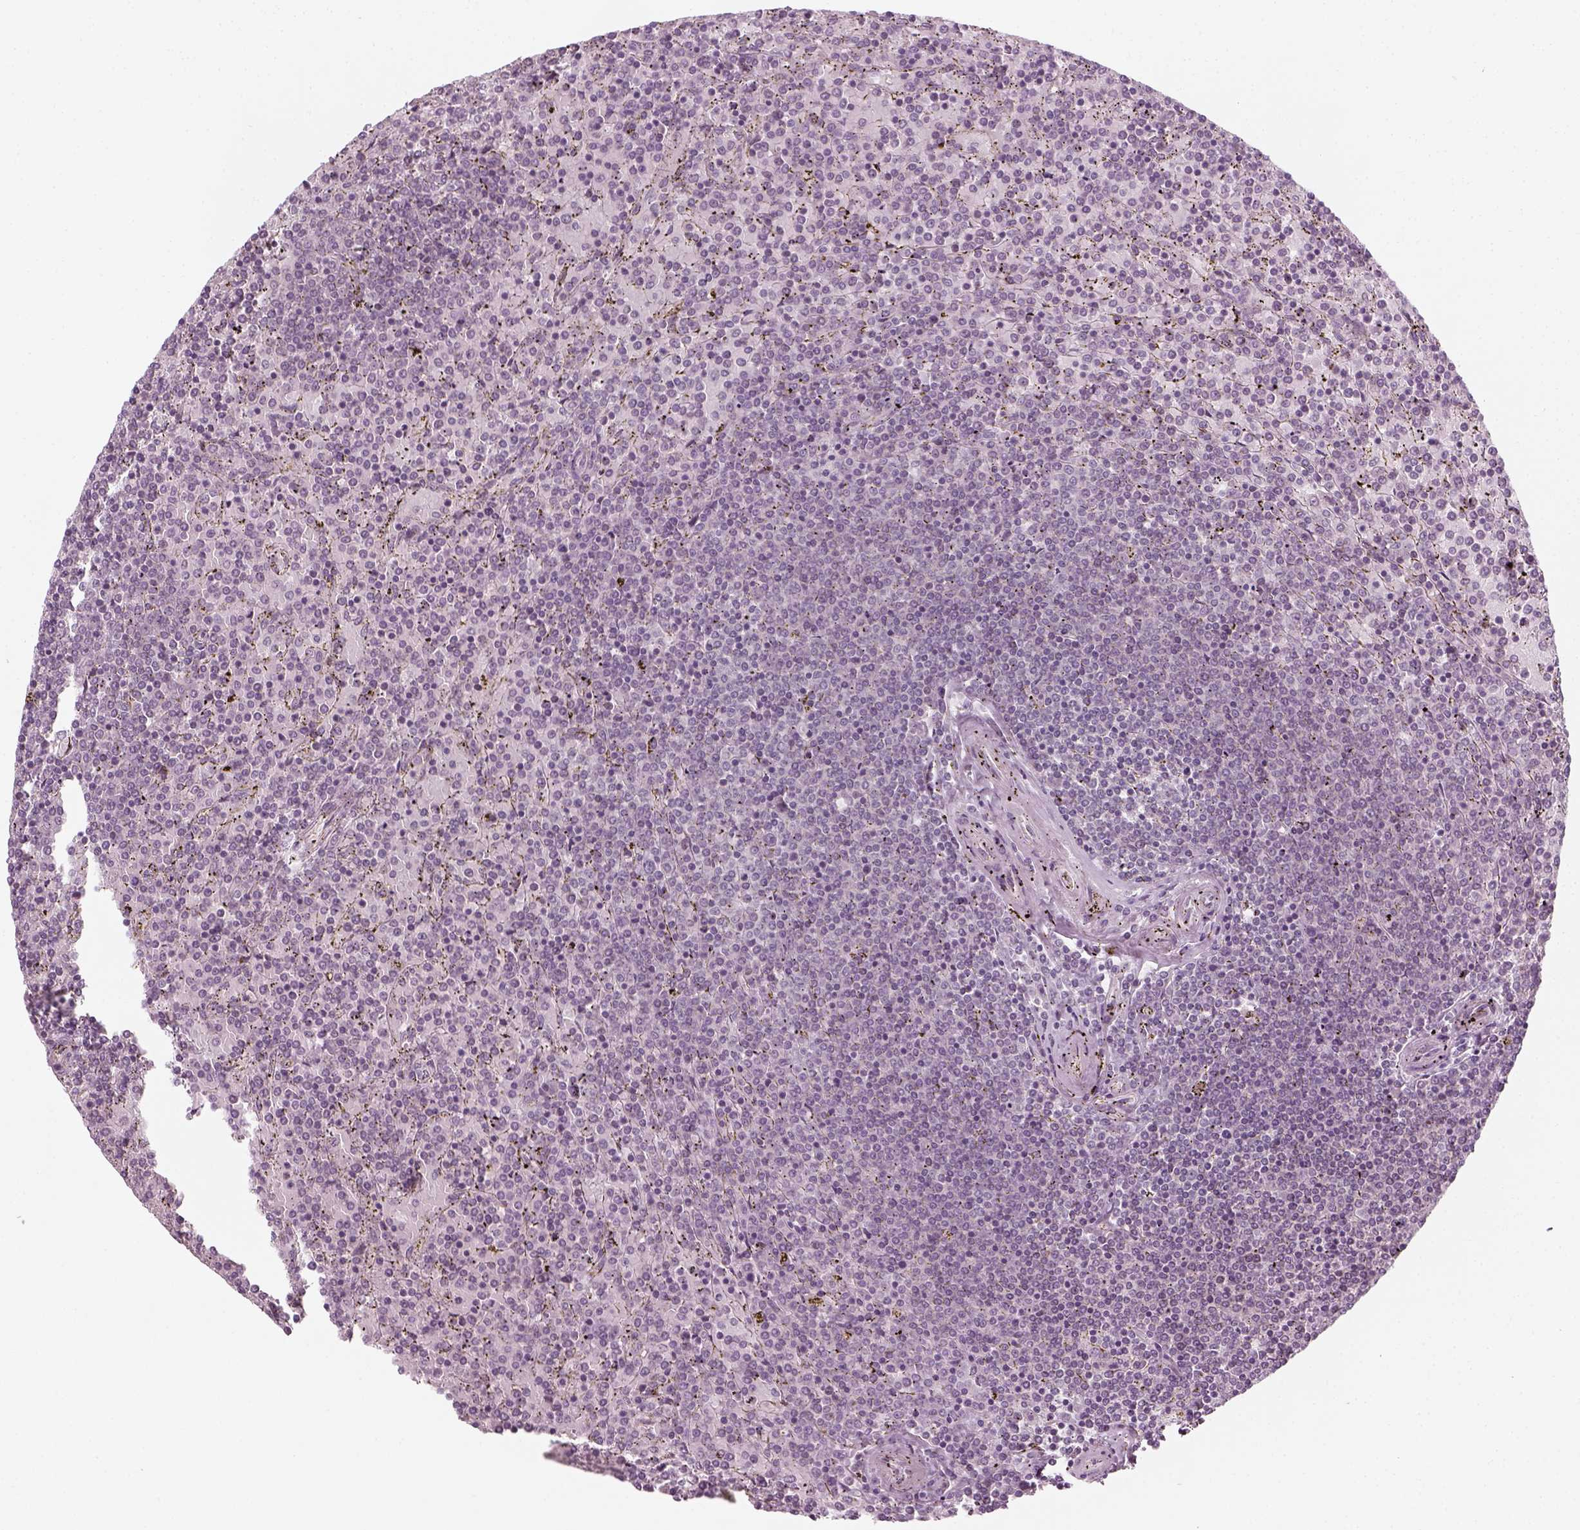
{"staining": {"intensity": "negative", "quantity": "none", "location": "none"}, "tissue": "lymphoma", "cell_type": "Tumor cells", "image_type": "cancer", "snomed": [{"axis": "morphology", "description": "Malignant lymphoma, non-Hodgkin's type, Low grade"}, {"axis": "topography", "description": "Spleen"}], "caption": "The image displays no staining of tumor cells in low-grade malignant lymphoma, non-Hodgkin's type.", "gene": "MLIP", "patient": {"sex": "female", "age": 77}}